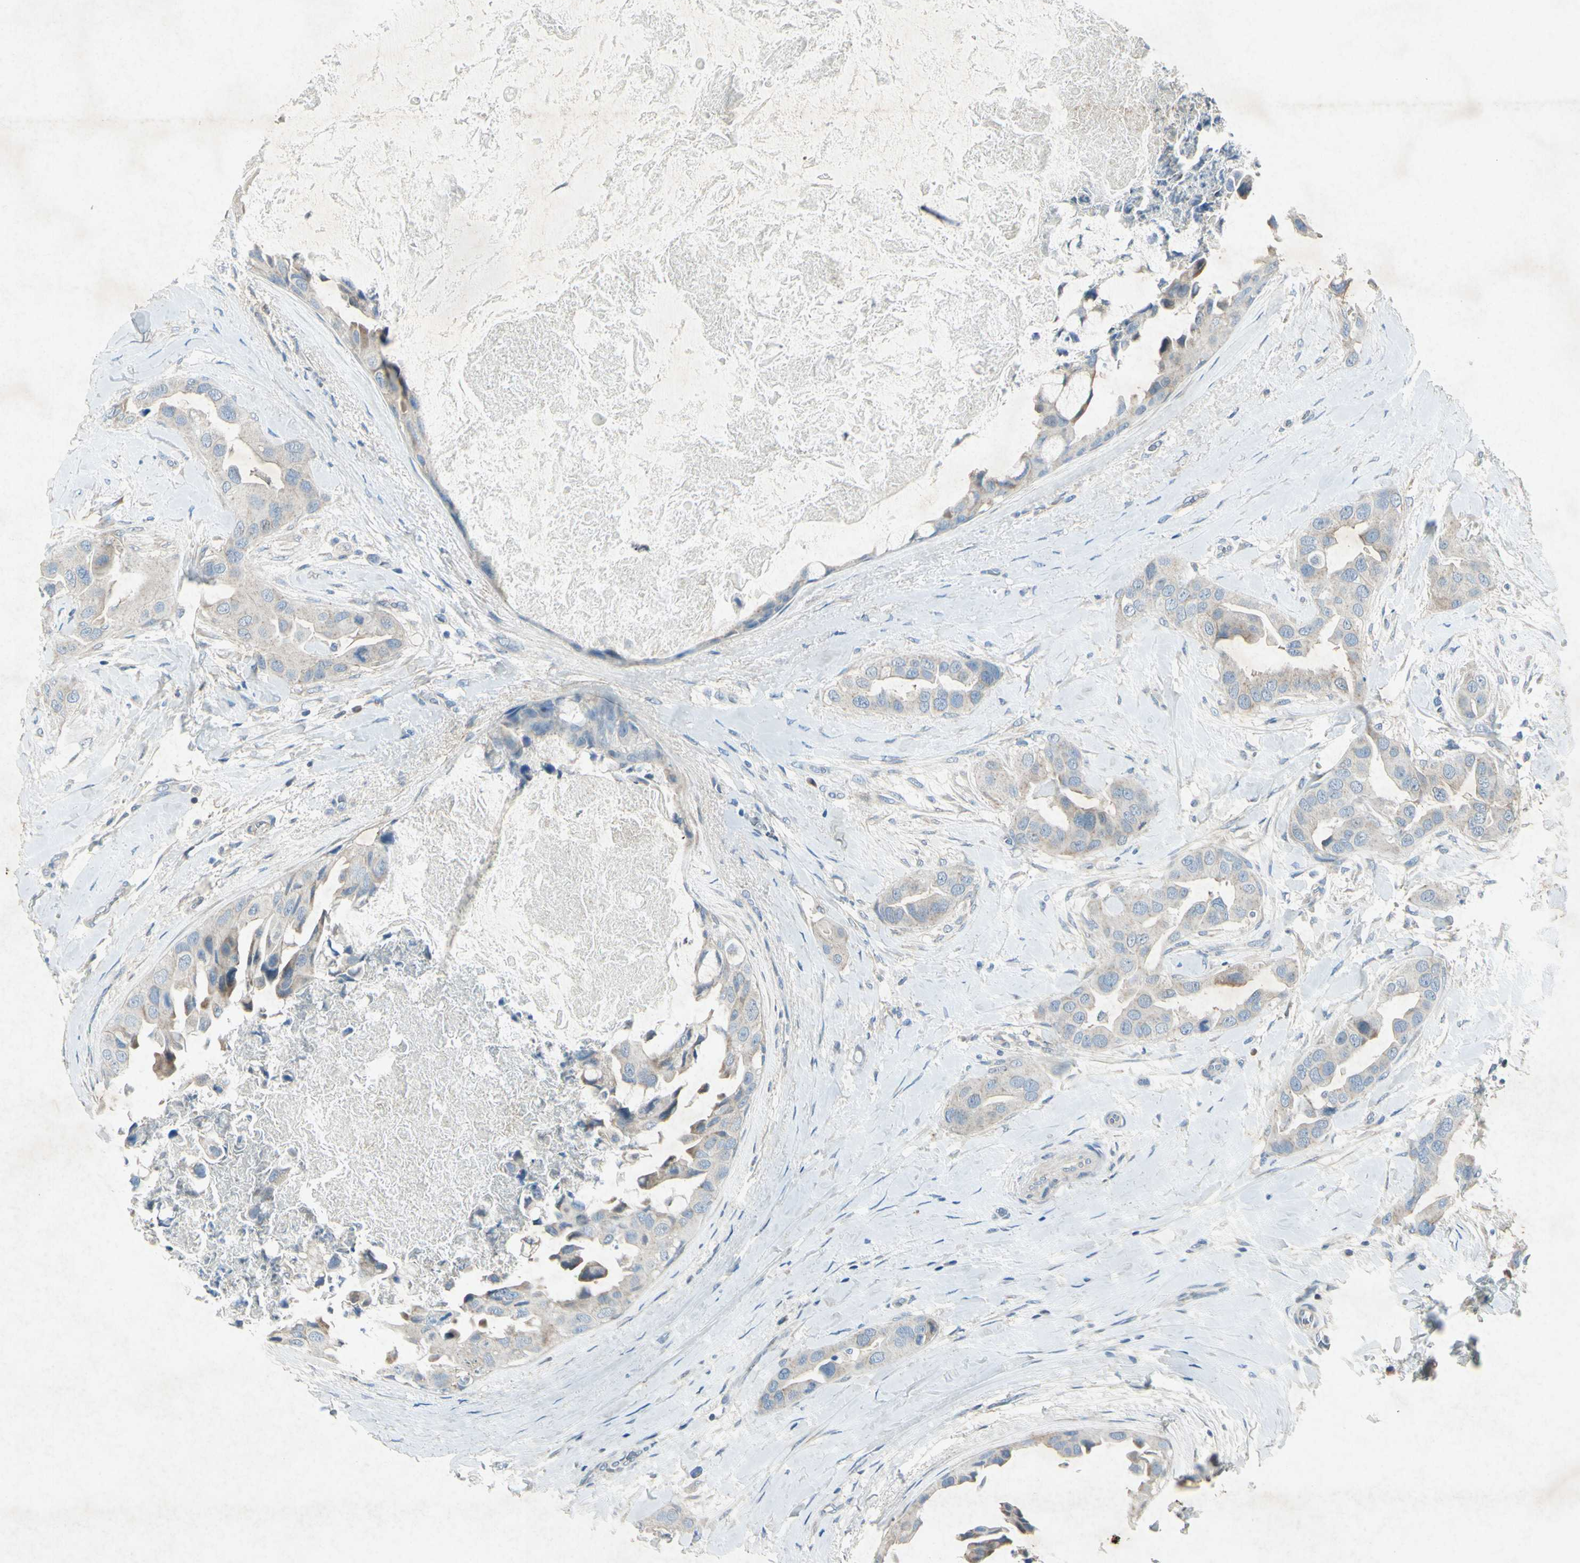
{"staining": {"intensity": "weak", "quantity": ">75%", "location": "cytoplasmic/membranous"}, "tissue": "breast cancer", "cell_type": "Tumor cells", "image_type": "cancer", "snomed": [{"axis": "morphology", "description": "Duct carcinoma"}, {"axis": "topography", "description": "Breast"}], "caption": "Immunohistochemistry staining of breast cancer, which demonstrates low levels of weak cytoplasmic/membranous positivity in about >75% of tumor cells indicating weak cytoplasmic/membranous protein positivity. The staining was performed using DAB (brown) for protein detection and nuclei were counterstained in hematoxylin (blue).", "gene": "SNAP91", "patient": {"sex": "female", "age": 40}}